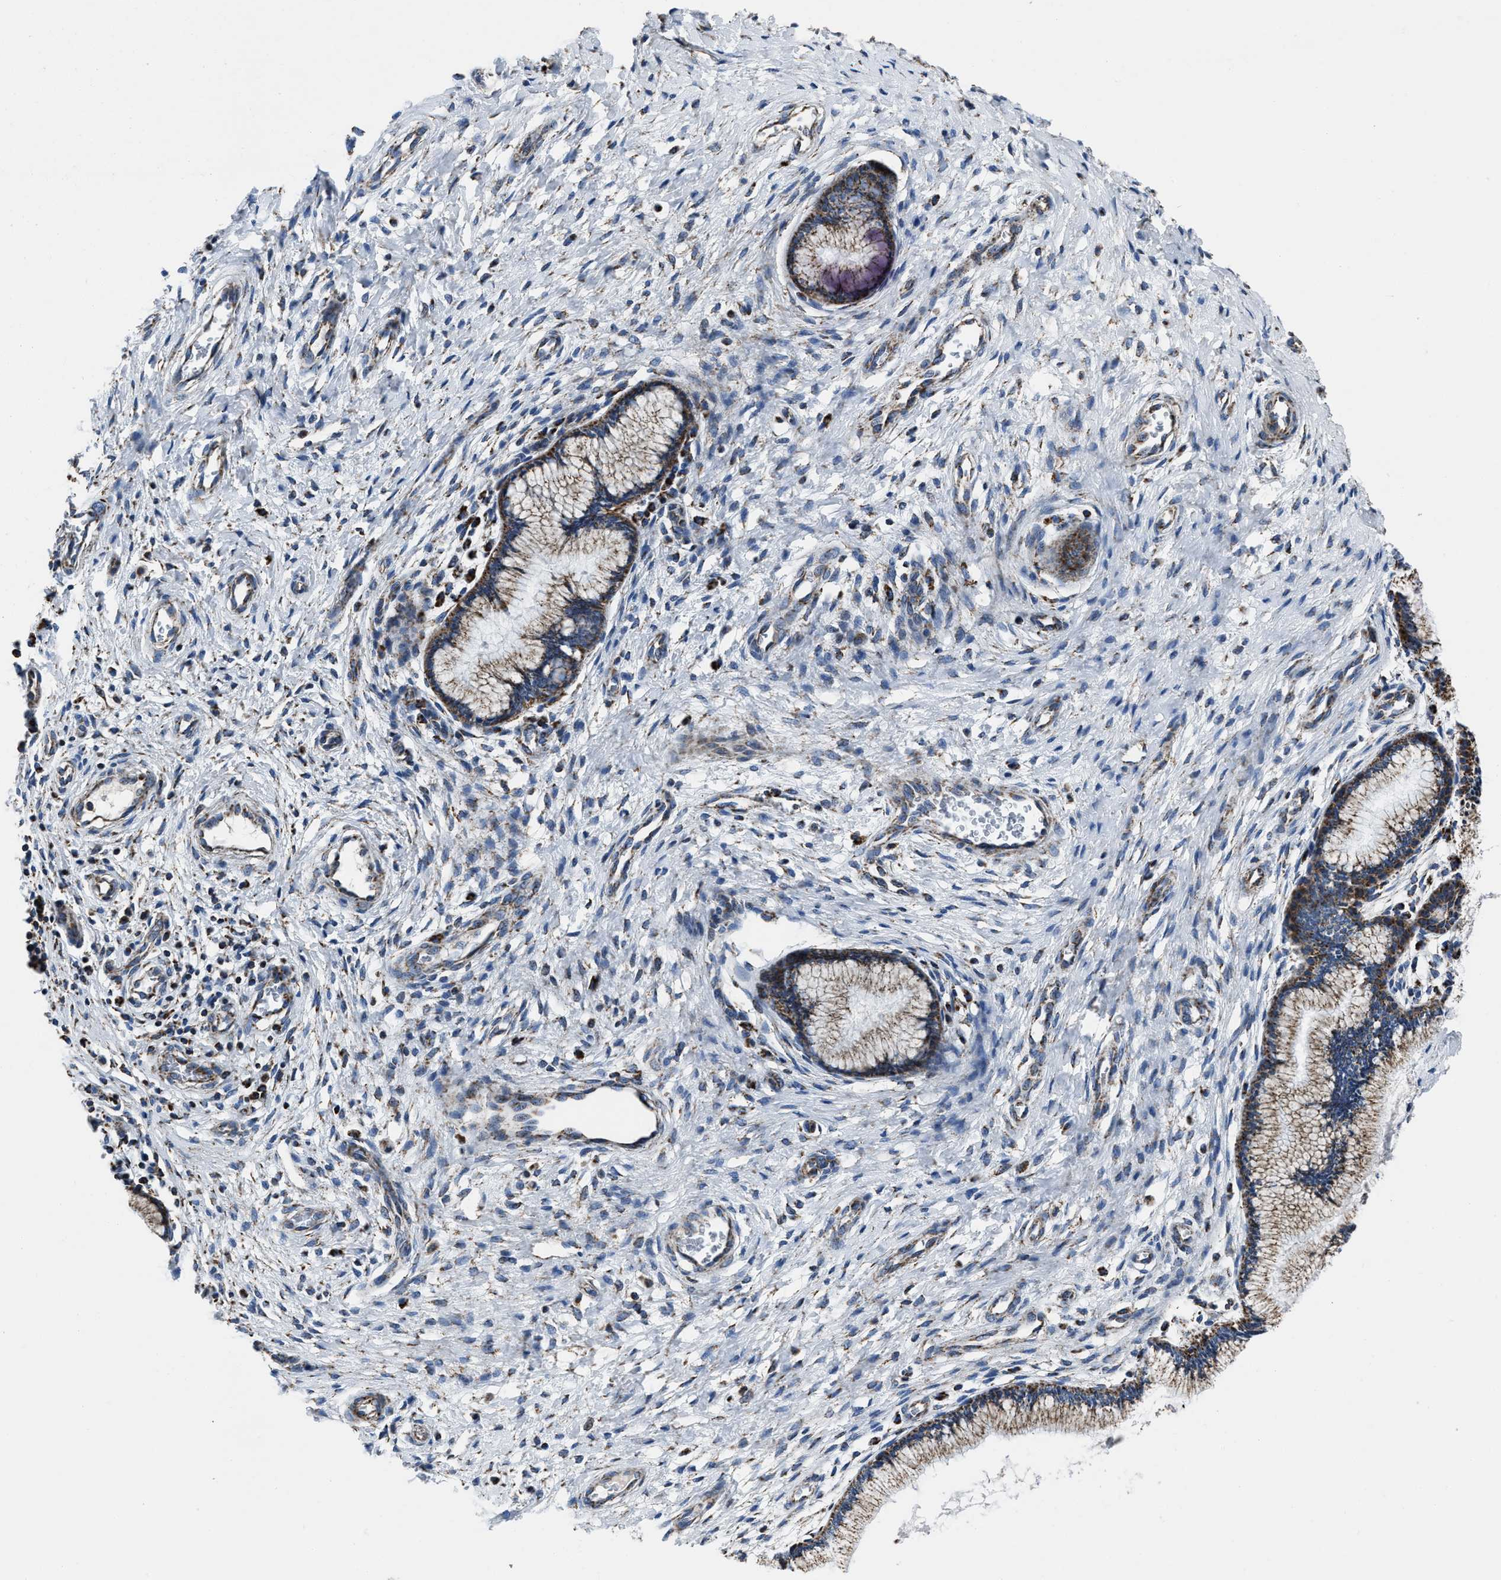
{"staining": {"intensity": "moderate", "quantity": ">75%", "location": "cytoplasmic/membranous"}, "tissue": "cervix", "cell_type": "Glandular cells", "image_type": "normal", "snomed": [{"axis": "morphology", "description": "Normal tissue, NOS"}, {"axis": "topography", "description": "Cervix"}], "caption": "An image showing moderate cytoplasmic/membranous expression in approximately >75% of glandular cells in normal cervix, as visualized by brown immunohistochemical staining.", "gene": "NSD3", "patient": {"sex": "female", "age": 55}}